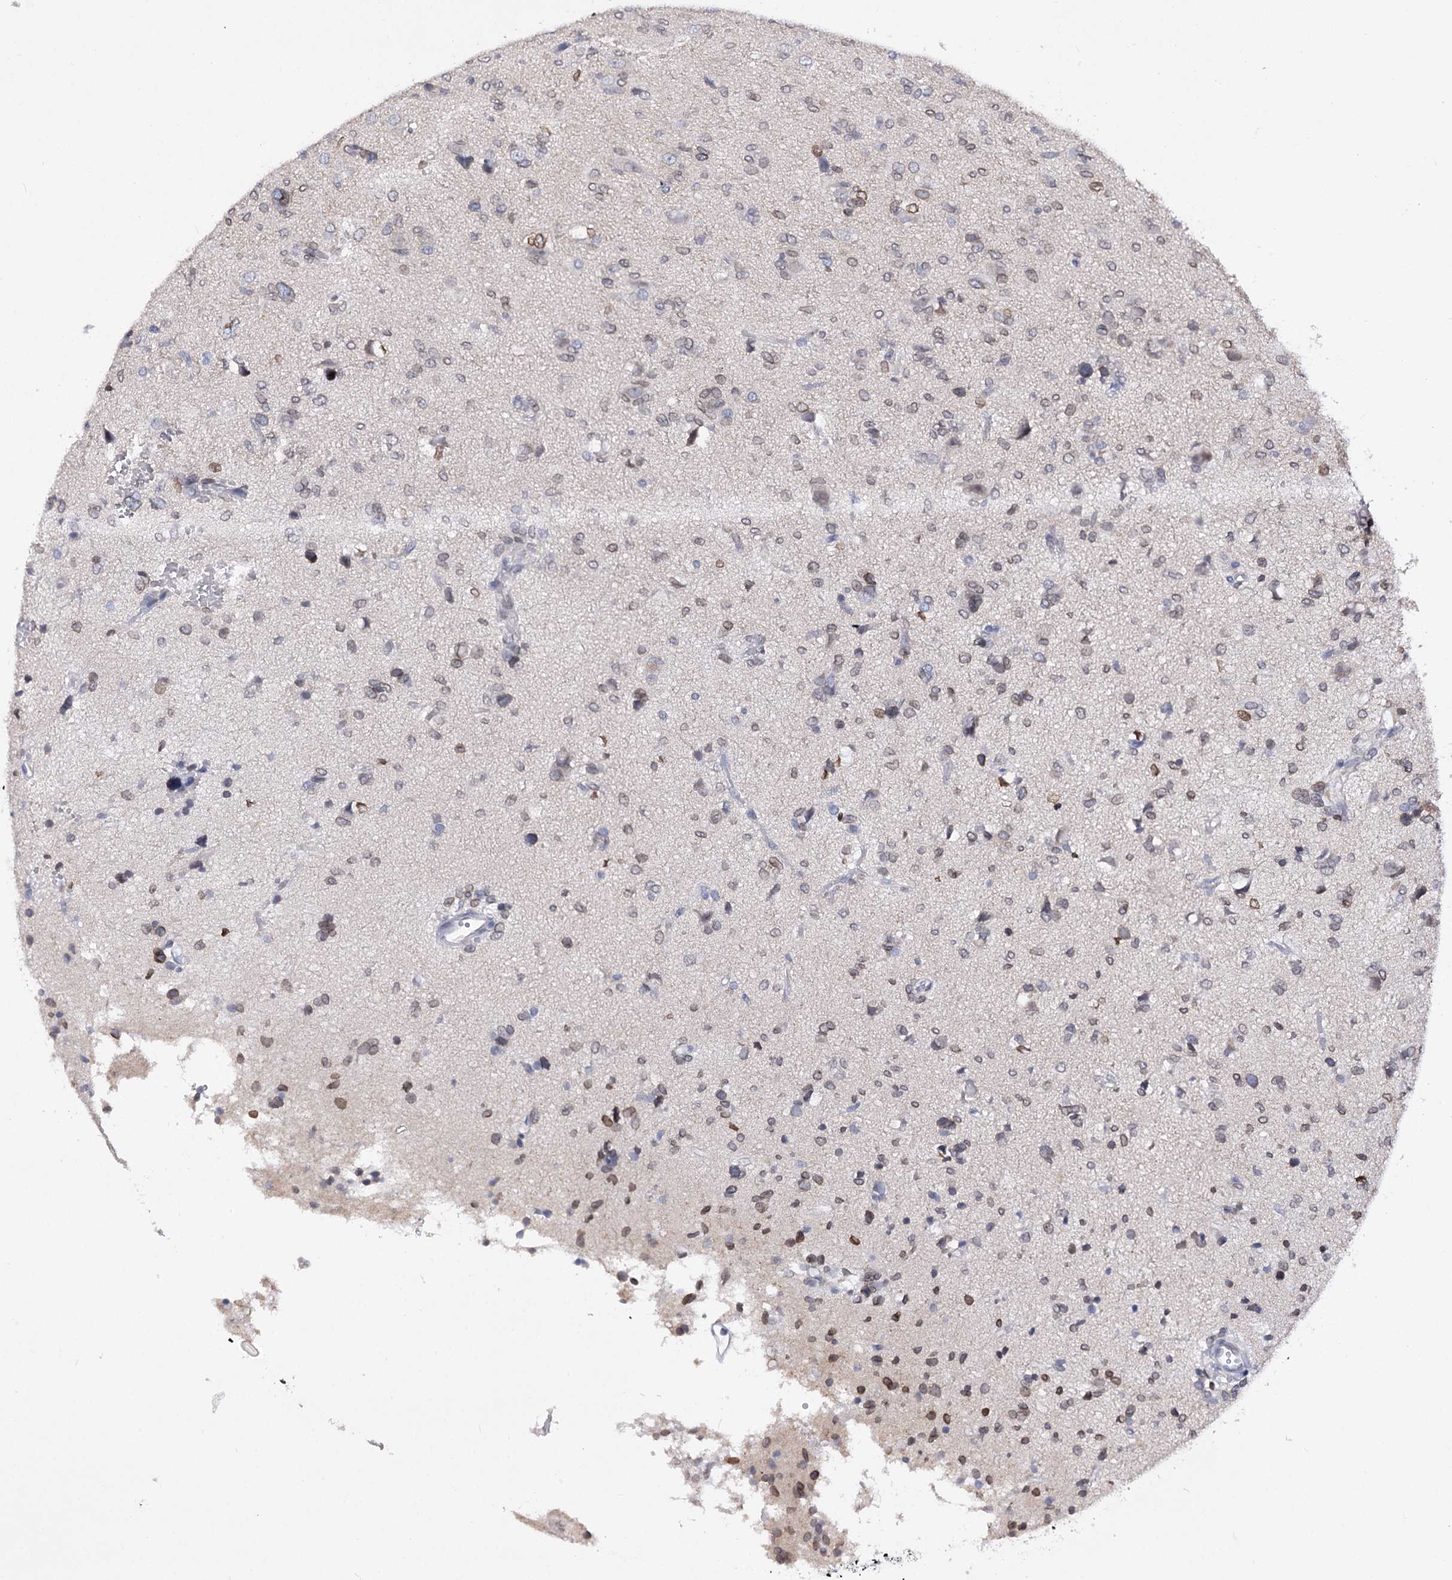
{"staining": {"intensity": "moderate", "quantity": "<25%", "location": "cytoplasmic/membranous,nuclear"}, "tissue": "glioma", "cell_type": "Tumor cells", "image_type": "cancer", "snomed": [{"axis": "morphology", "description": "Glioma, malignant, High grade"}, {"axis": "topography", "description": "Brain"}], "caption": "Malignant glioma (high-grade) stained with a protein marker reveals moderate staining in tumor cells.", "gene": "TMEM201", "patient": {"sex": "female", "age": 59}}